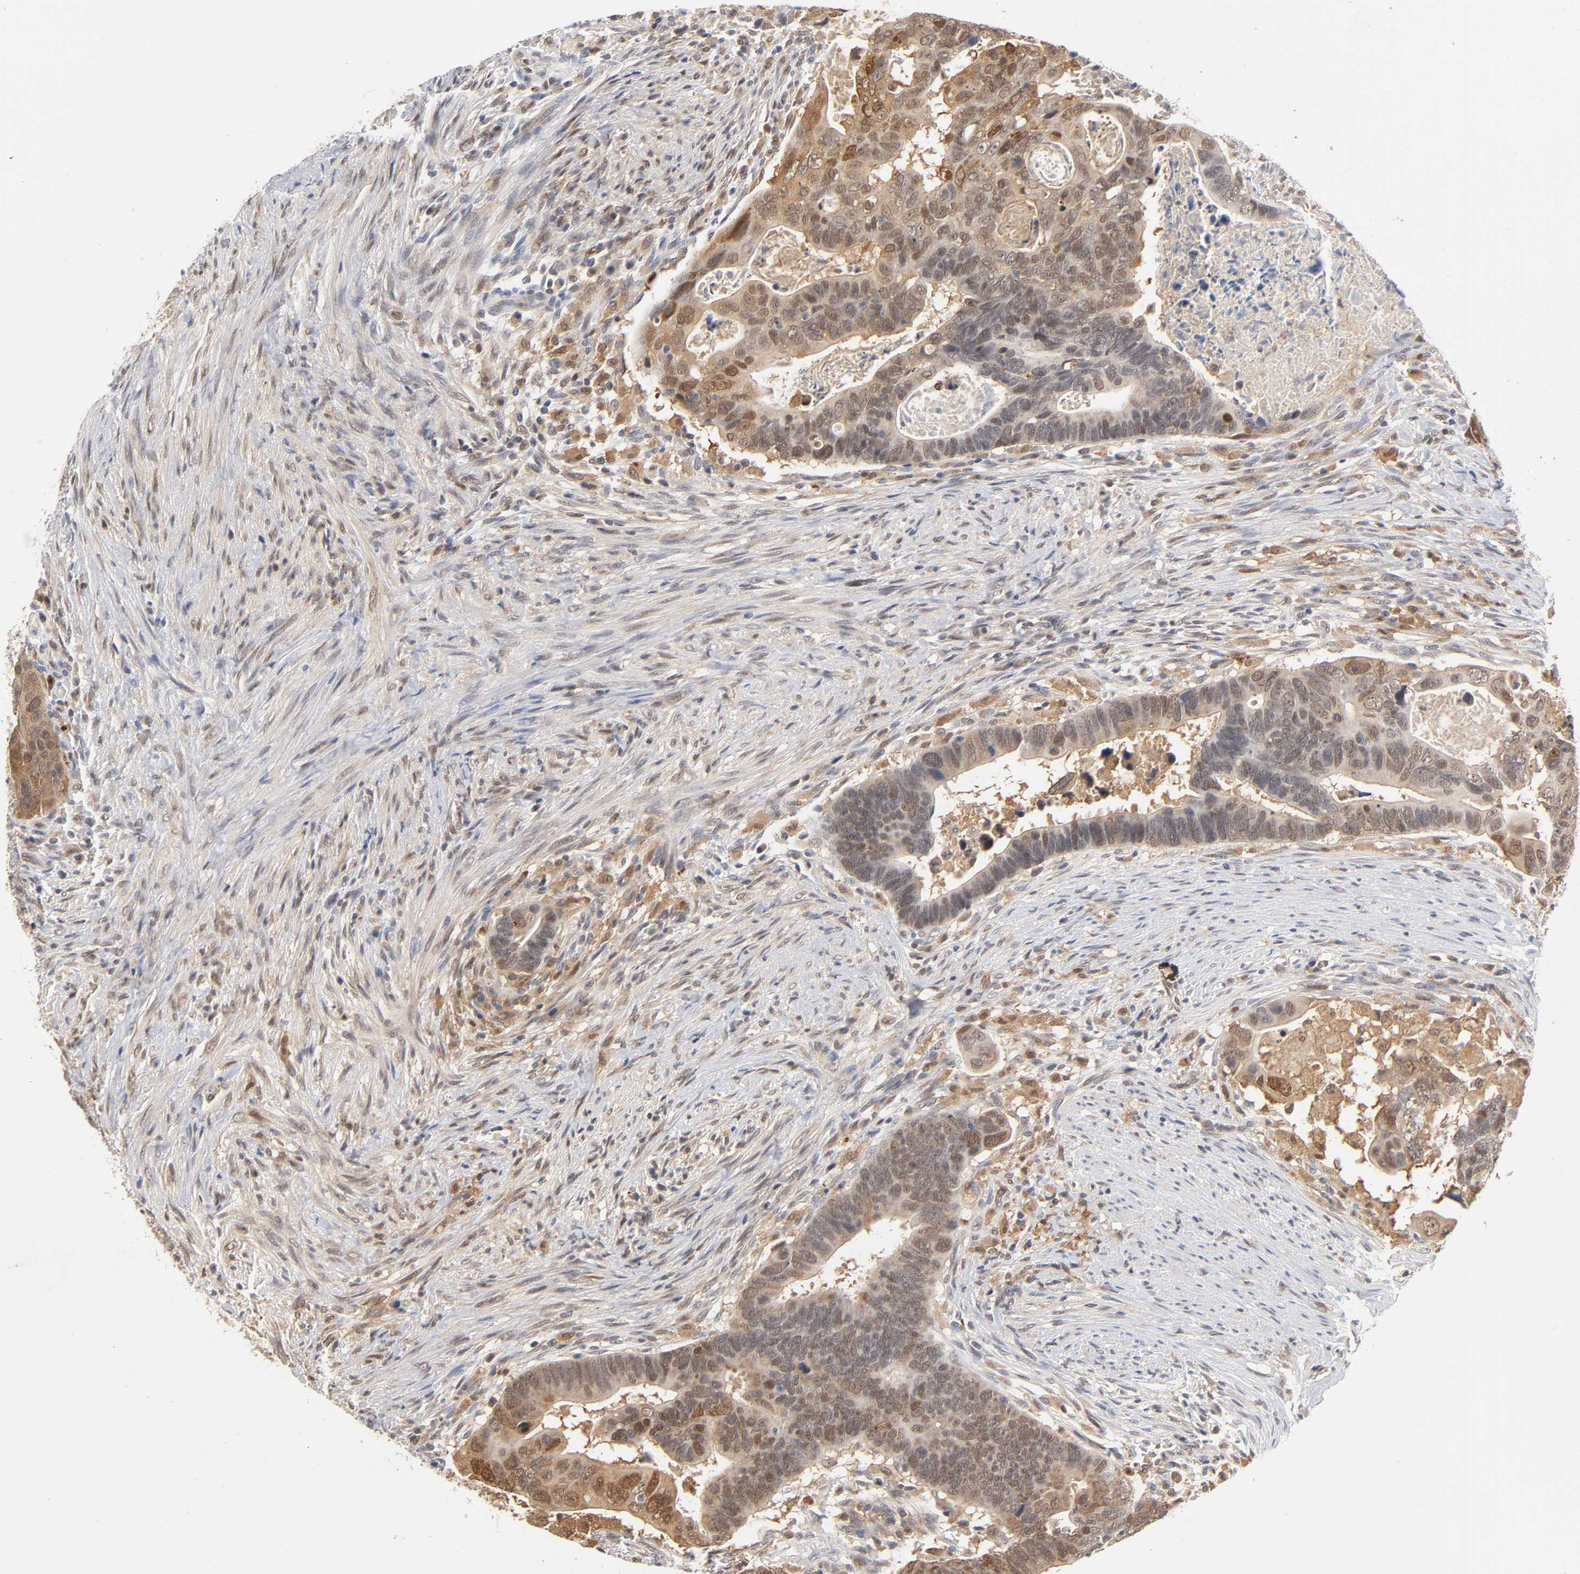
{"staining": {"intensity": "strong", "quantity": ">75%", "location": "cytoplasmic/membranous,nuclear"}, "tissue": "colorectal cancer", "cell_type": "Tumor cells", "image_type": "cancer", "snomed": [{"axis": "morphology", "description": "Adenocarcinoma, NOS"}, {"axis": "topography", "description": "Rectum"}], "caption": "This is an image of immunohistochemistry (IHC) staining of colorectal adenocarcinoma, which shows strong staining in the cytoplasmic/membranous and nuclear of tumor cells.", "gene": "DFFB", "patient": {"sex": "male", "age": 53}}